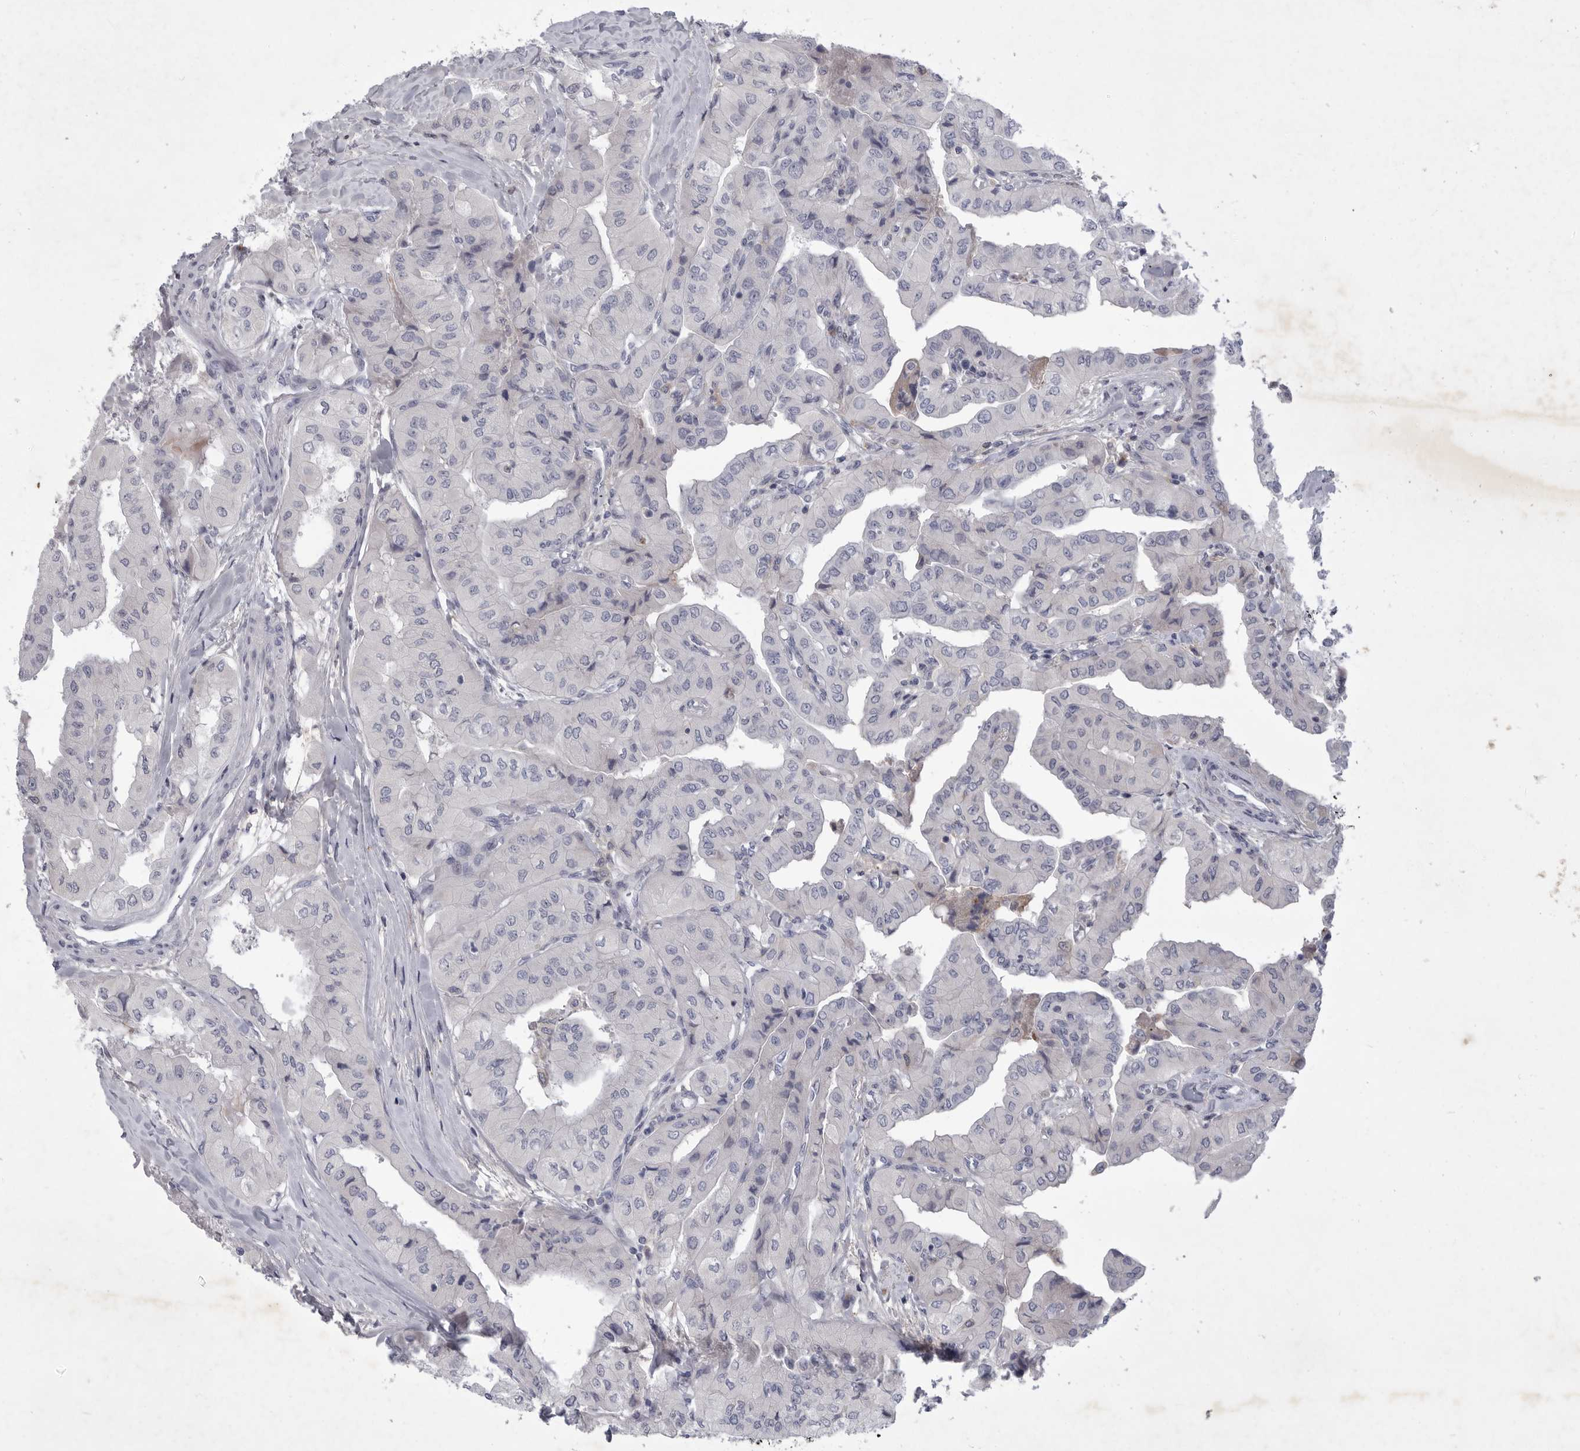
{"staining": {"intensity": "negative", "quantity": "none", "location": "none"}, "tissue": "thyroid cancer", "cell_type": "Tumor cells", "image_type": "cancer", "snomed": [{"axis": "morphology", "description": "Papillary adenocarcinoma, NOS"}, {"axis": "topography", "description": "Thyroid gland"}], "caption": "This is an immunohistochemistry photomicrograph of human thyroid papillary adenocarcinoma. There is no staining in tumor cells.", "gene": "SIGLEC10", "patient": {"sex": "female", "age": 59}}